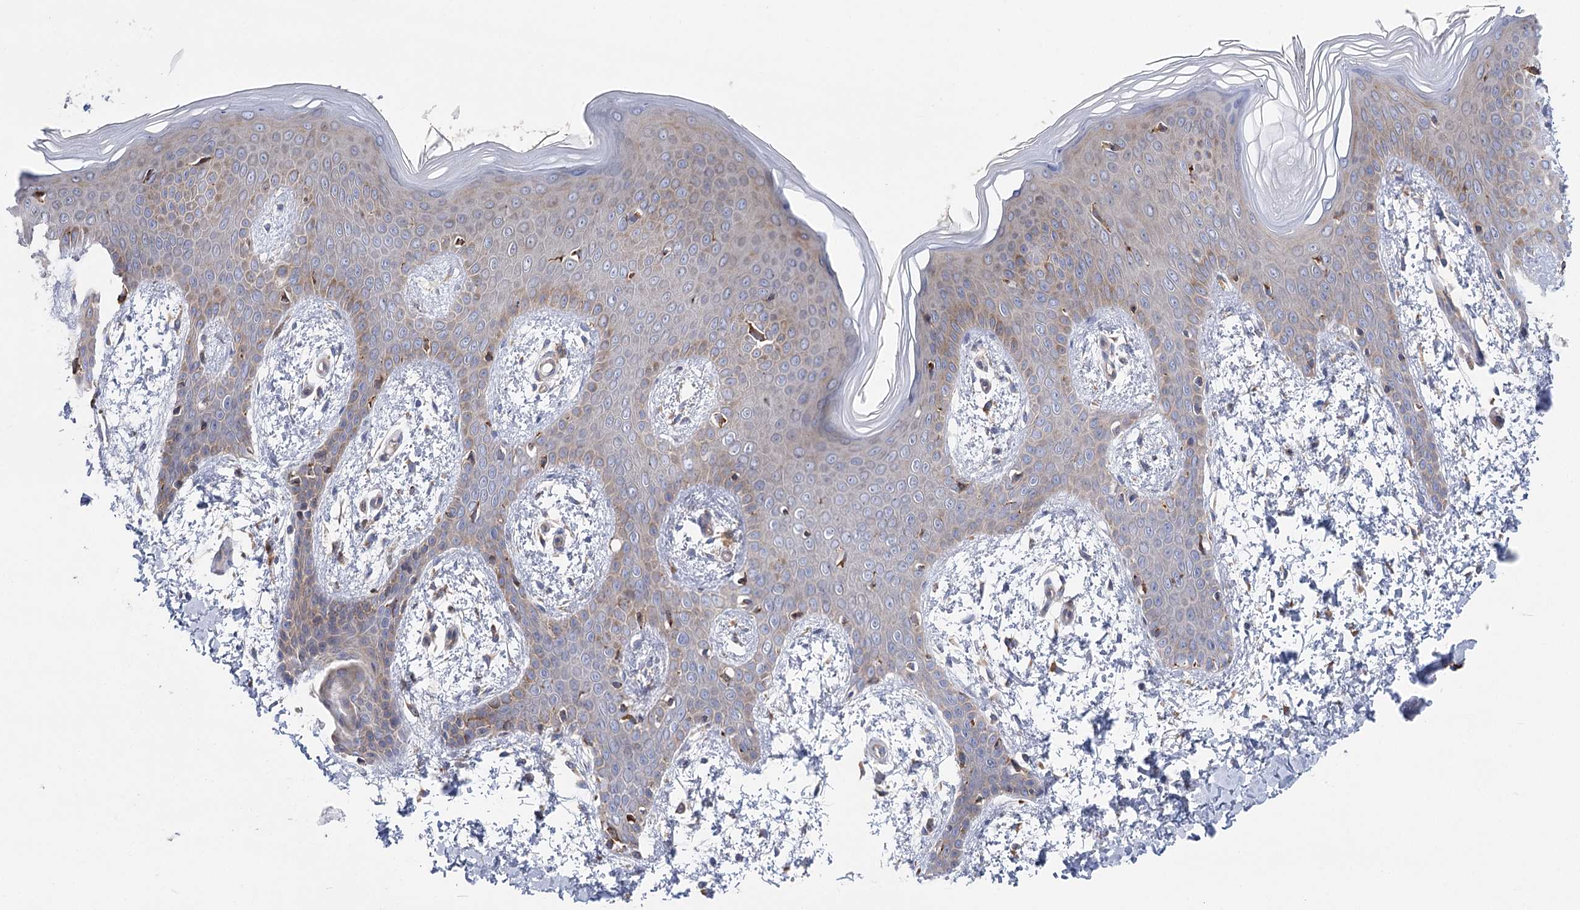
{"staining": {"intensity": "moderate", "quantity": ">75%", "location": "cytoplasmic/membranous"}, "tissue": "skin", "cell_type": "Fibroblasts", "image_type": "normal", "snomed": [{"axis": "morphology", "description": "Normal tissue, NOS"}, {"axis": "topography", "description": "Skin"}], "caption": "High-power microscopy captured an immunohistochemistry (IHC) image of normal skin, revealing moderate cytoplasmic/membranous staining in approximately >75% of fibroblasts. (IHC, brightfield microscopy, high magnification).", "gene": "METTL24", "patient": {"sex": "male", "age": 36}}